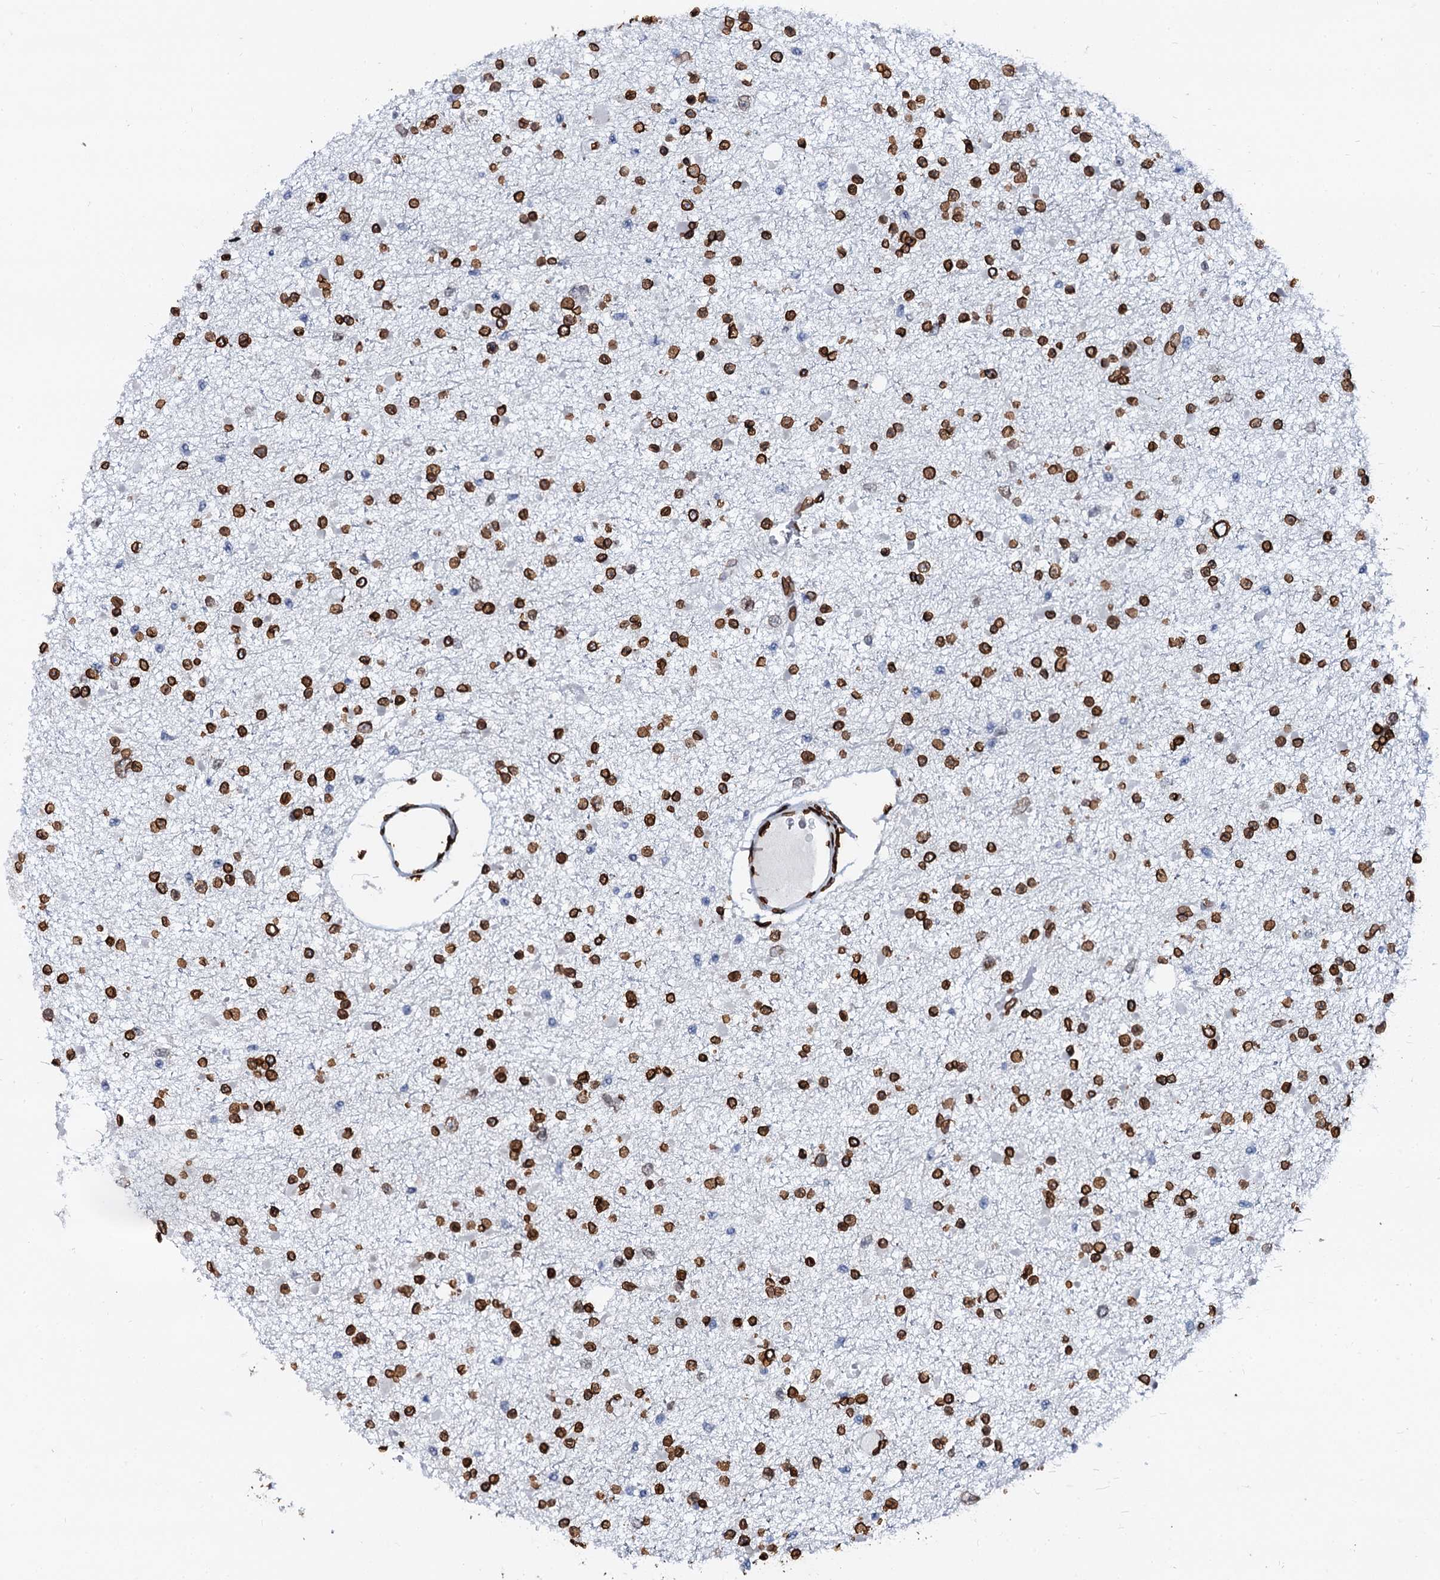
{"staining": {"intensity": "strong", "quantity": ">75%", "location": "nuclear"}, "tissue": "glioma", "cell_type": "Tumor cells", "image_type": "cancer", "snomed": [{"axis": "morphology", "description": "Glioma, malignant, Low grade"}, {"axis": "topography", "description": "Brain"}], "caption": "A high-resolution histopathology image shows immunohistochemistry (IHC) staining of malignant low-grade glioma, which reveals strong nuclear staining in approximately >75% of tumor cells.", "gene": "KATNAL2", "patient": {"sex": "female", "age": 22}}